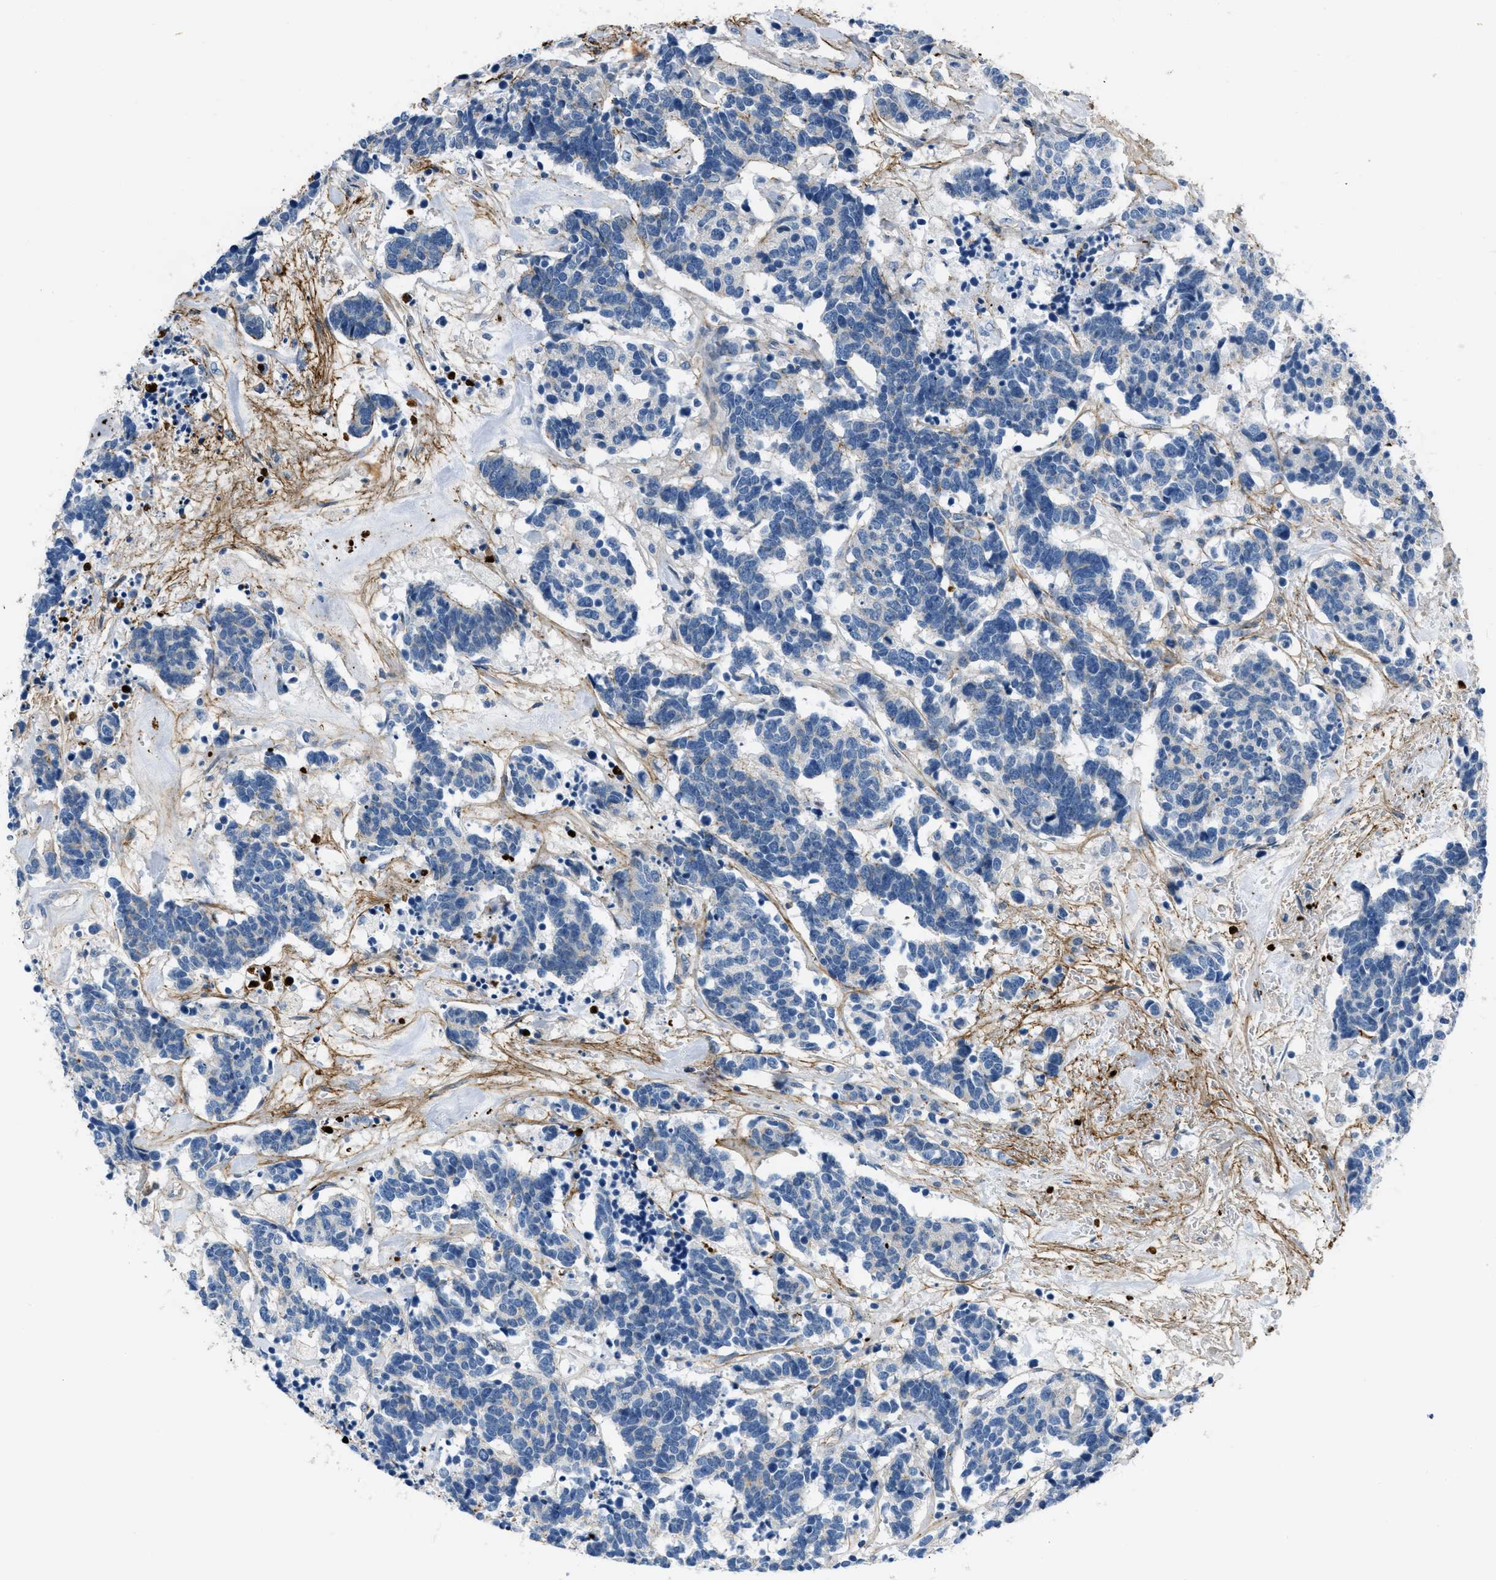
{"staining": {"intensity": "negative", "quantity": "none", "location": "none"}, "tissue": "carcinoid", "cell_type": "Tumor cells", "image_type": "cancer", "snomed": [{"axis": "morphology", "description": "Carcinoma, NOS"}, {"axis": "morphology", "description": "Carcinoid, malignant, NOS"}, {"axis": "topography", "description": "Urinary bladder"}], "caption": "The micrograph shows no significant positivity in tumor cells of carcinoid (malignant).", "gene": "FBN1", "patient": {"sex": "male", "age": 57}}